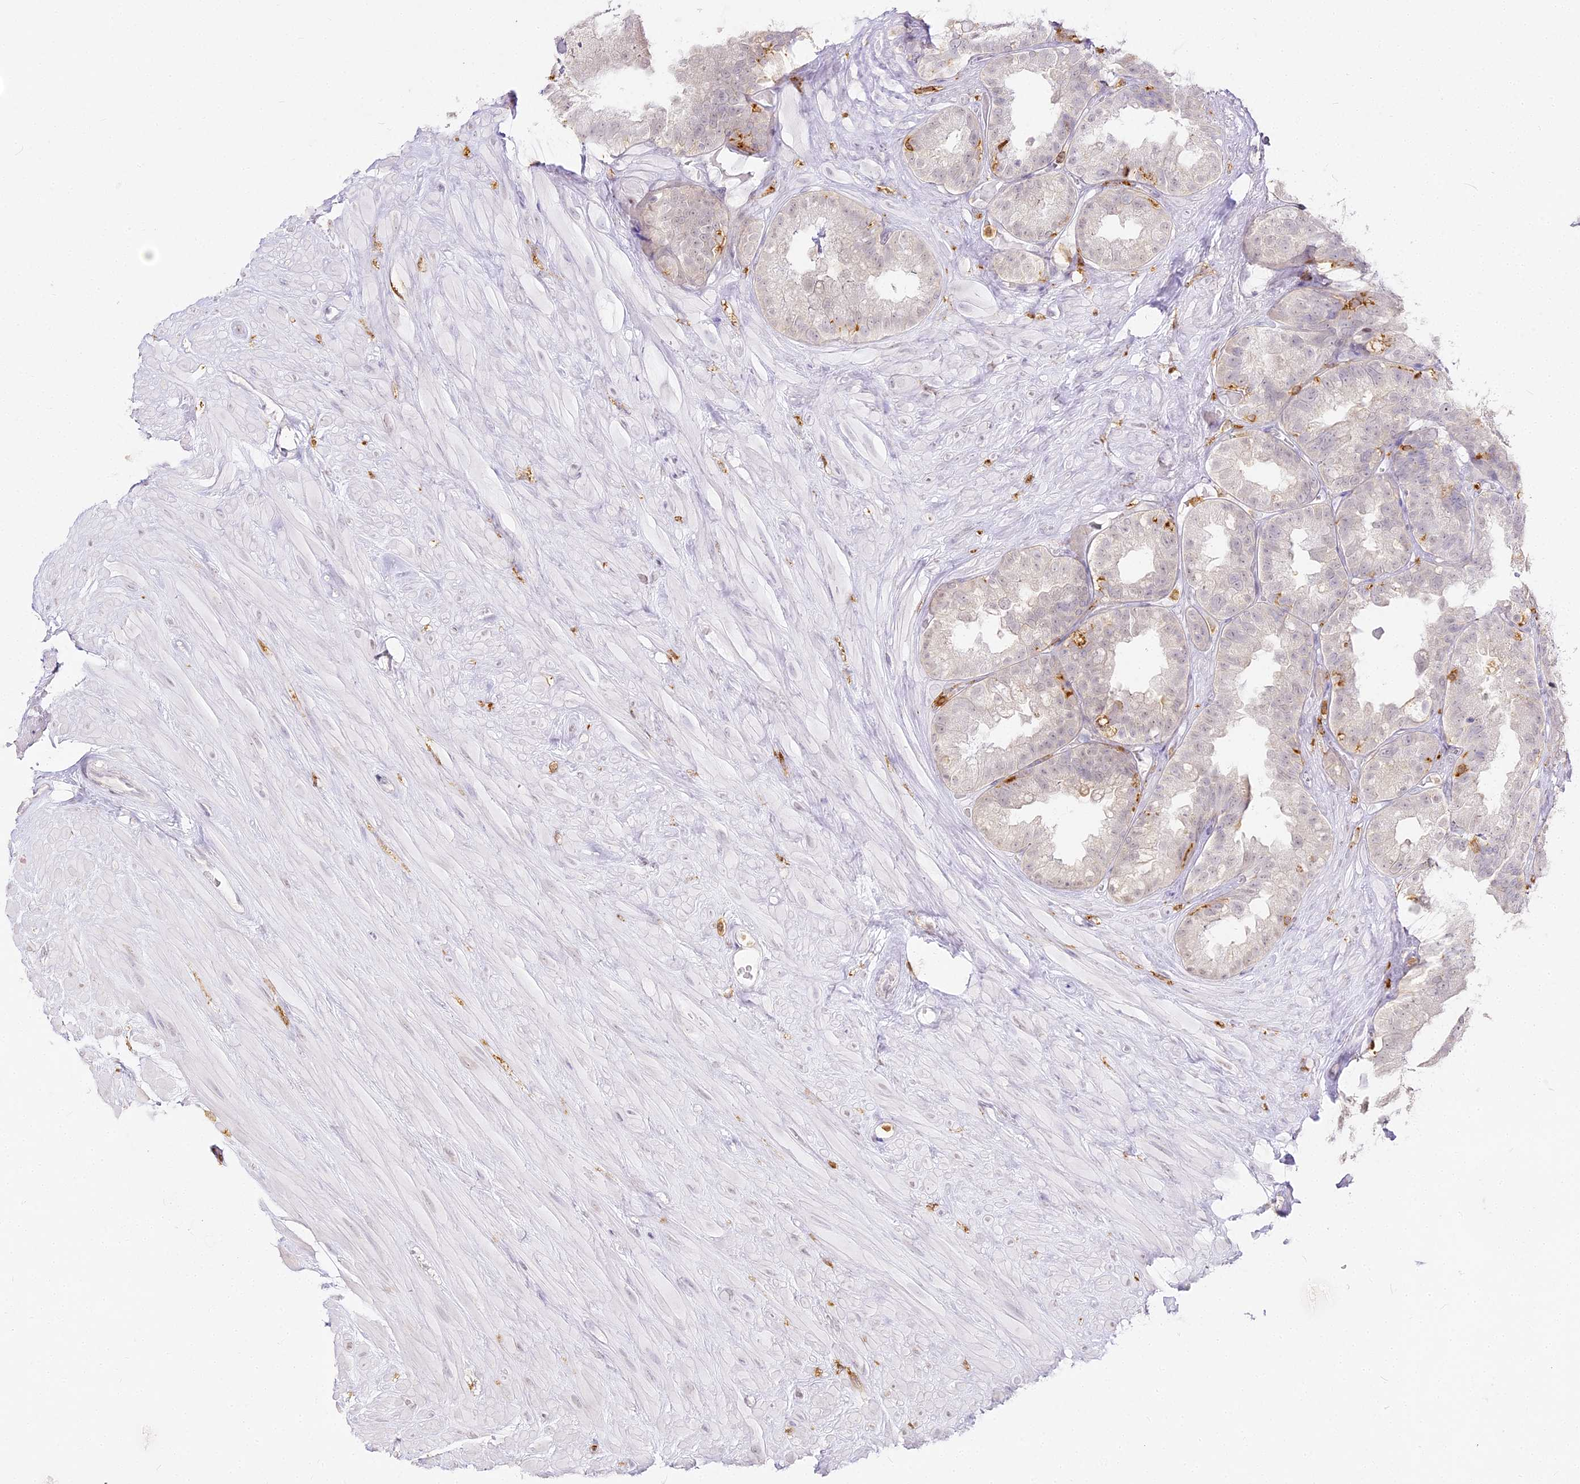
{"staining": {"intensity": "negative", "quantity": "none", "location": "none"}, "tissue": "seminal vesicle", "cell_type": "Glandular cells", "image_type": "normal", "snomed": [{"axis": "morphology", "description": "Normal tissue, NOS"}, {"axis": "topography", "description": "Seminal veicle"}], "caption": "IHC micrograph of benign seminal vesicle stained for a protein (brown), which displays no positivity in glandular cells.", "gene": "DOCK2", "patient": {"sex": "male", "age": 80}}